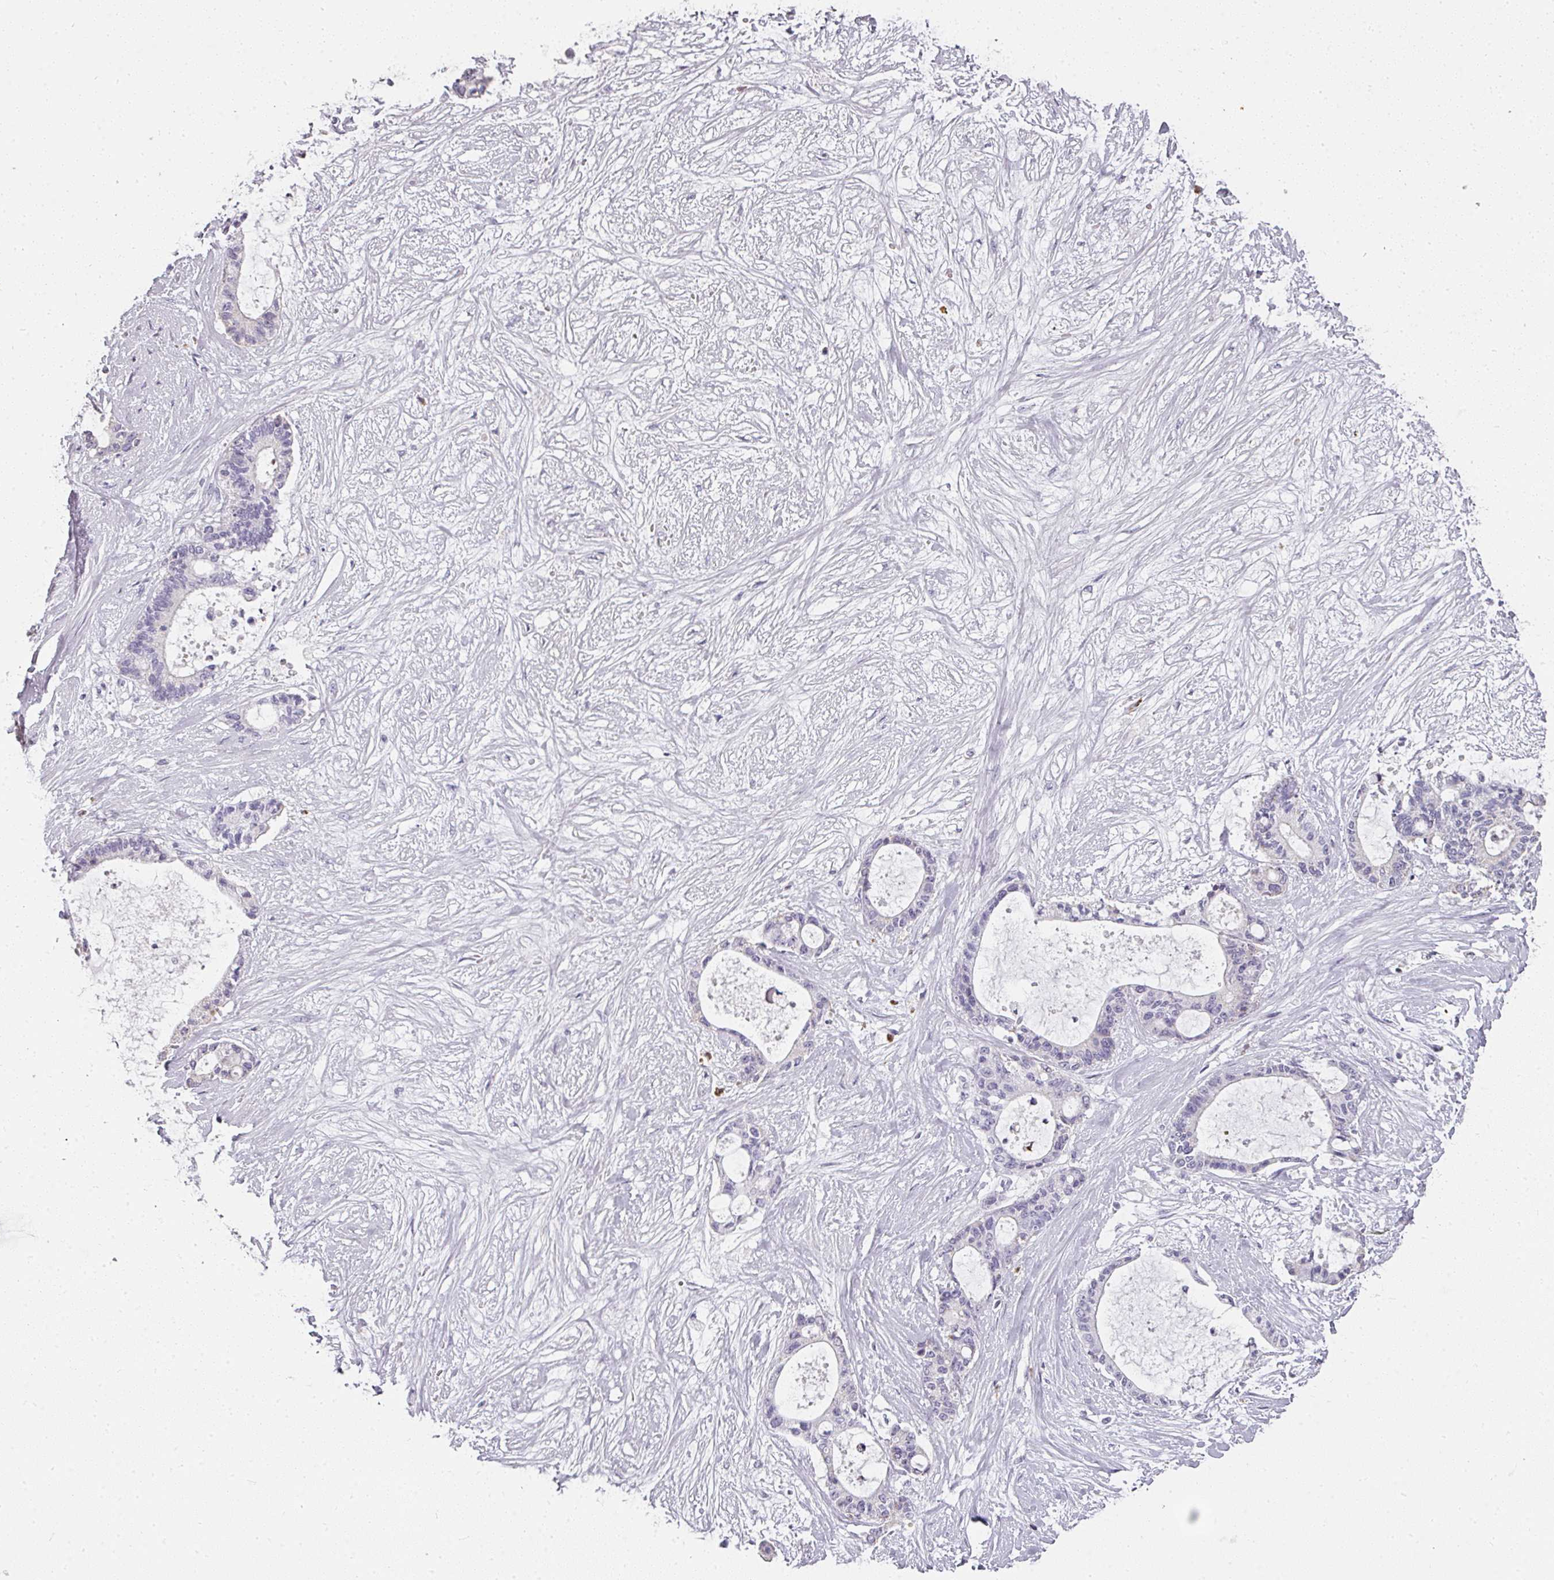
{"staining": {"intensity": "negative", "quantity": "none", "location": "none"}, "tissue": "liver cancer", "cell_type": "Tumor cells", "image_type": "cancer", "snomed": [{"axis": "morphology", "description": "Normal tissue, NOS"}, {"axis": "morphology", "description": "Cholangiocarcinoma"}, {"axis": "topography", "description": "Liver"}, {"axis": "topography", "description": "Peripheral nerve tissue"}], "caption": "Liver cholangiocarcinoma was stained to show a protein in brown. There is no significant positivity in tumor cells.", "gene": "CAMP", "patient": {"sex": "female", "age": 73}}